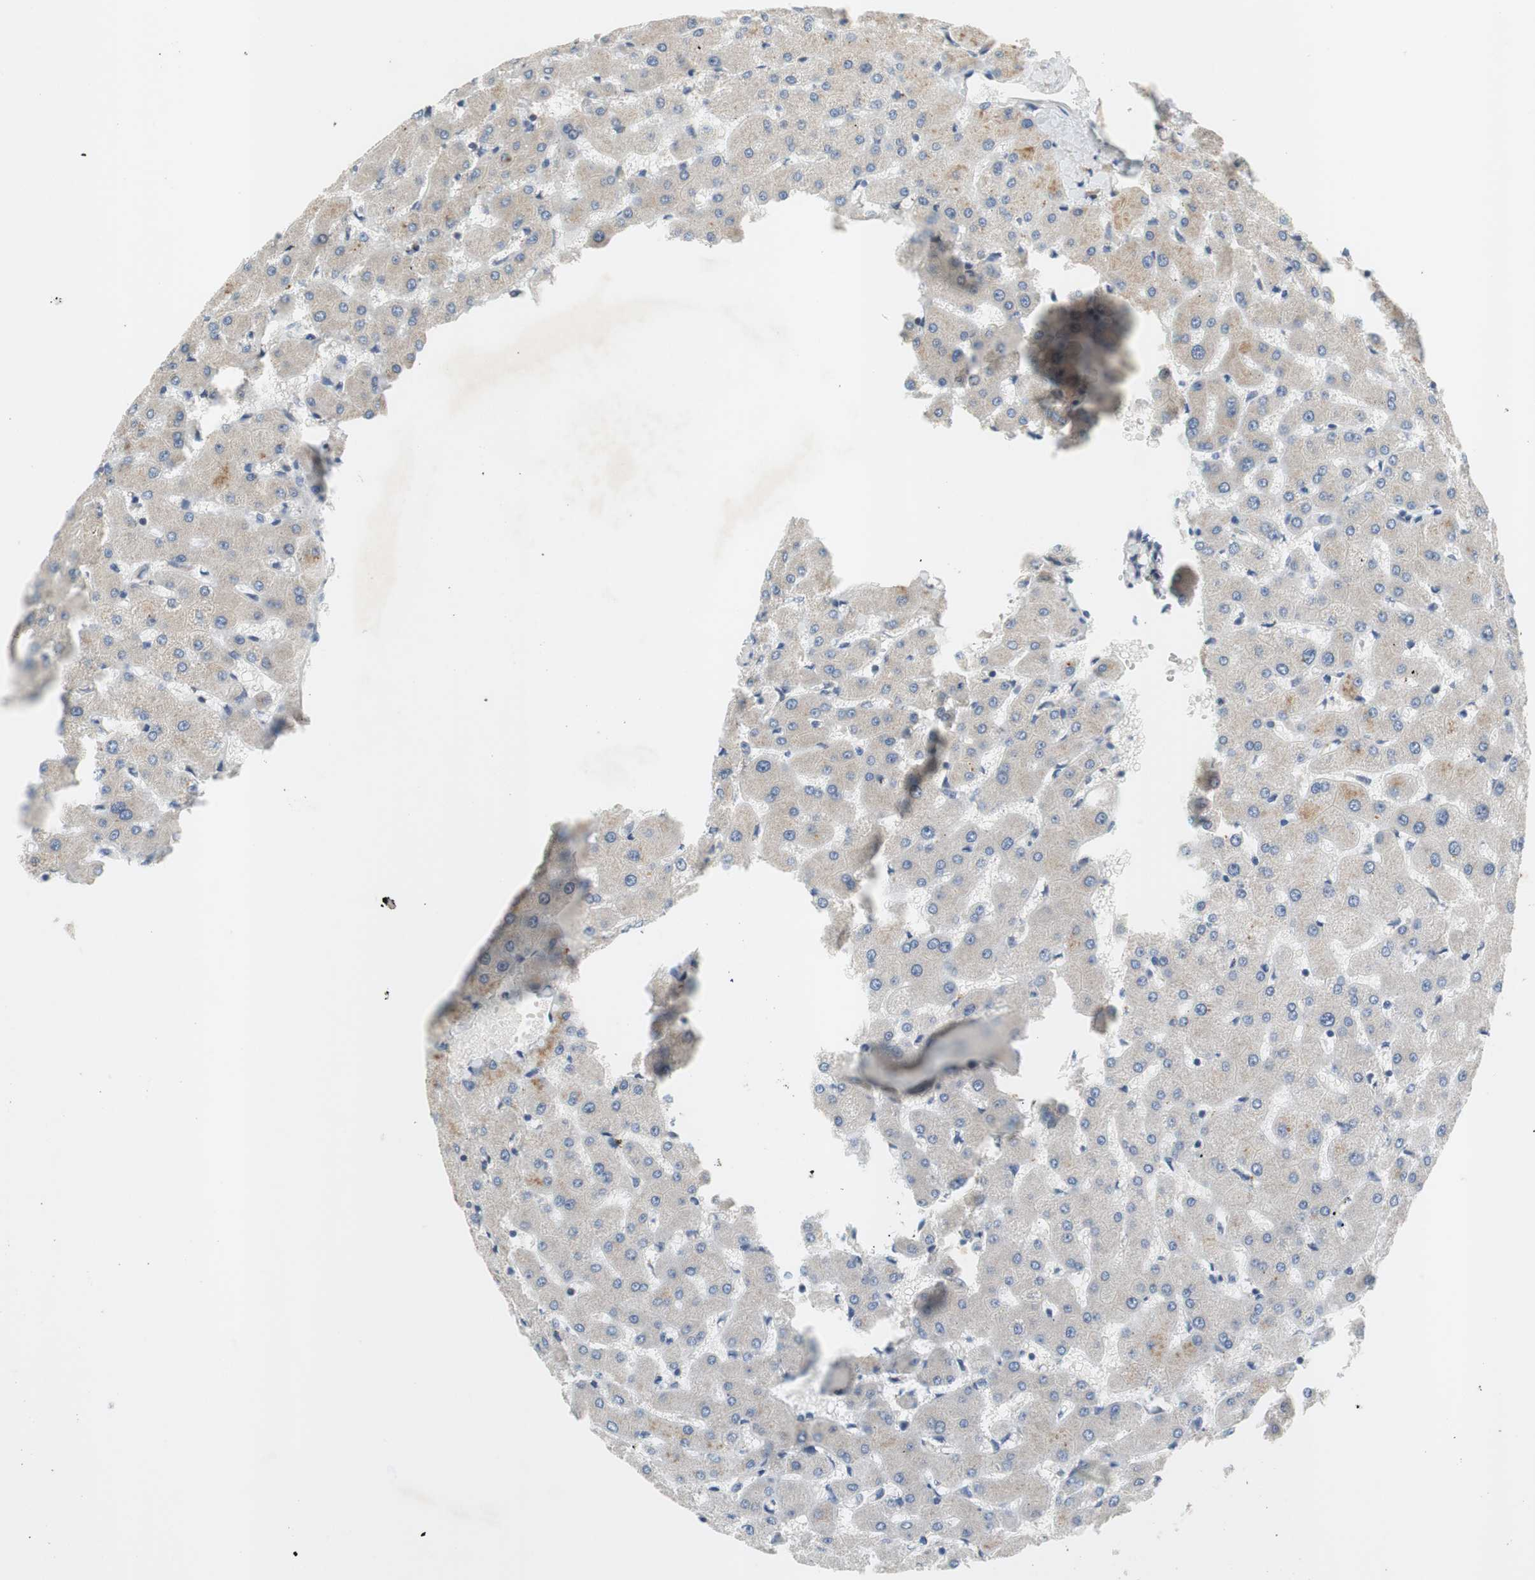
{"staining": {"intensity": "negative", "quantity": "none", "location": "none"}, "tissue": "liver", "cell_type": "Cholangiocytes", "image_type": "normal", "snomed": [{"axis": "morphology", "description": "Normal tissue, NOS"}, {"axis": "topography", "description": "Liver"}], "caption": "Immunohistochemistry of normal liver demonstrates no staining in cholangiocytes. (DAB (3,3'-diaminobenzidine) immunohistochemistry with hematoxylin counter stain).", "gene": "COL12A1", "patient": {"sex": "female", "age": 63}}